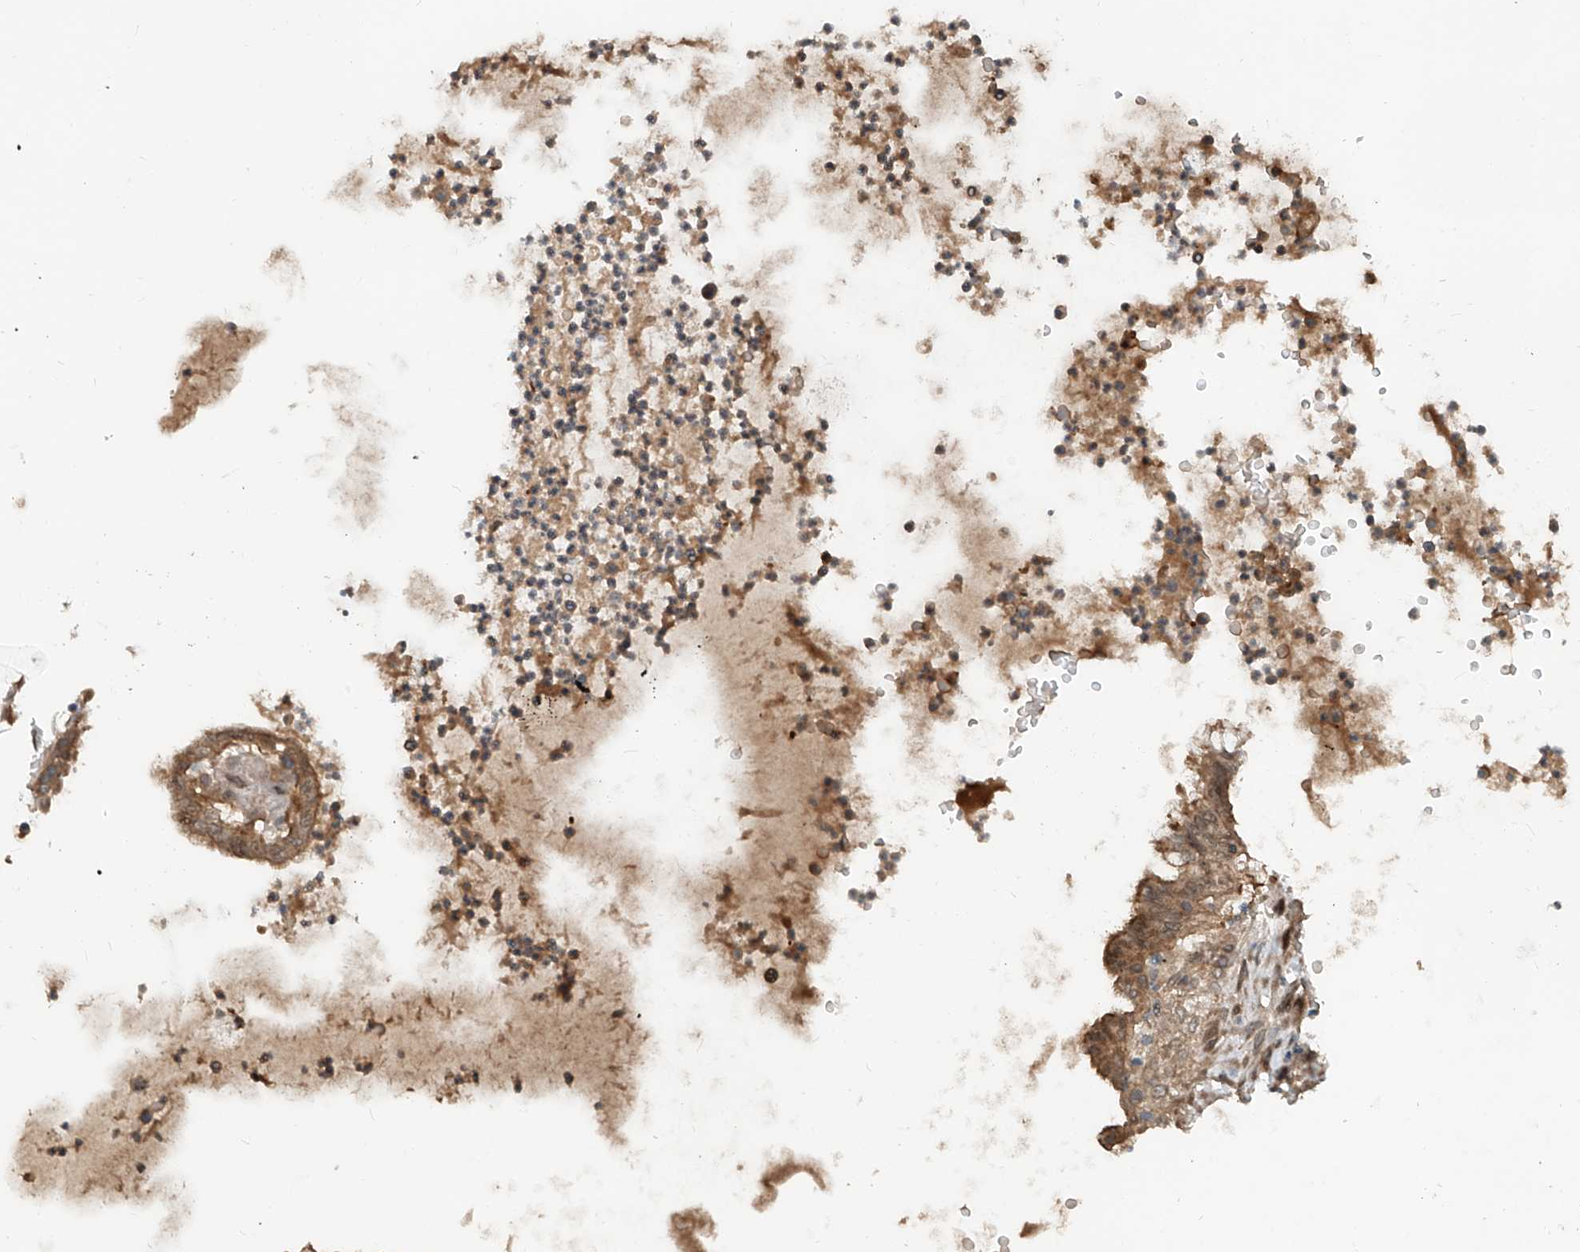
{"staining": {"intensity": "moderate", "quantity": ">75%", "location": "cytoplasmic/membranous"}, "tissue": "lung cancer", "cell_type": "Tumor cells", "image_type": "cancer", "snomed": [{"axis": "morphology", "description": "Adenocarcinoma, NOS"}, {"axis": "topography", "description": "Lung"}], "caption": "An image showing moderate cytoplasmic/membranous positivity in about >75% of tumor cells in lung cancer (adenocarcinoma), as visualized by brown immunohistochemical staining.", "gene": "SASH1", "patient": {"sex": "female", "age": 70}}